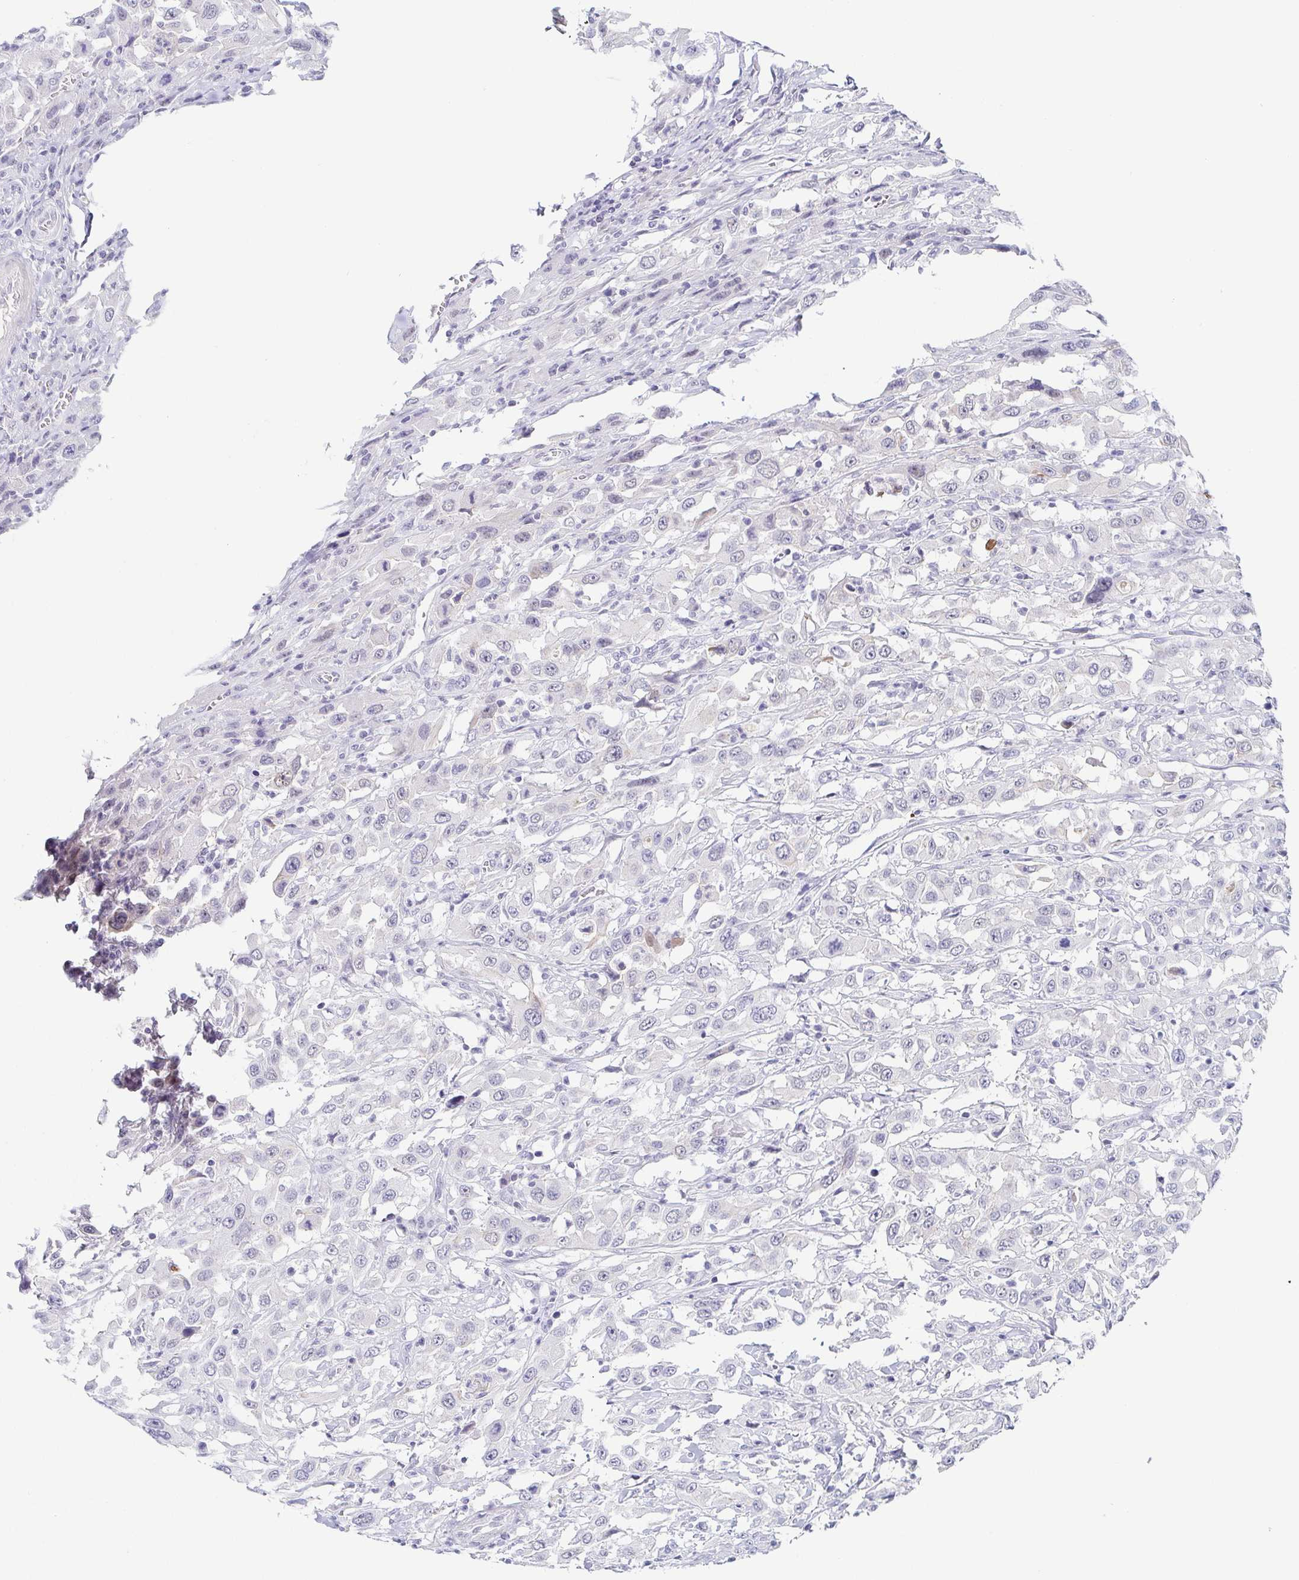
{"staining": {"intensity": "negative", "quantity": "none", "location": "none"}, "tissue": "urothelial cancer", "cell_type": "Tumor cells", "image_type": "cancer", "snomed": [{"axis": "morphology", "description": "Urothelial carcinoma, High grade"}, {"axis": "topography", "description": "Urinary bladder"}], "caption": "Protein analysis of high-grade urothelial carcinoma demonstrates no significant staining in tumor cells.", "gene": "RHOV", "patient": {"sex": "male", "age": 61}}